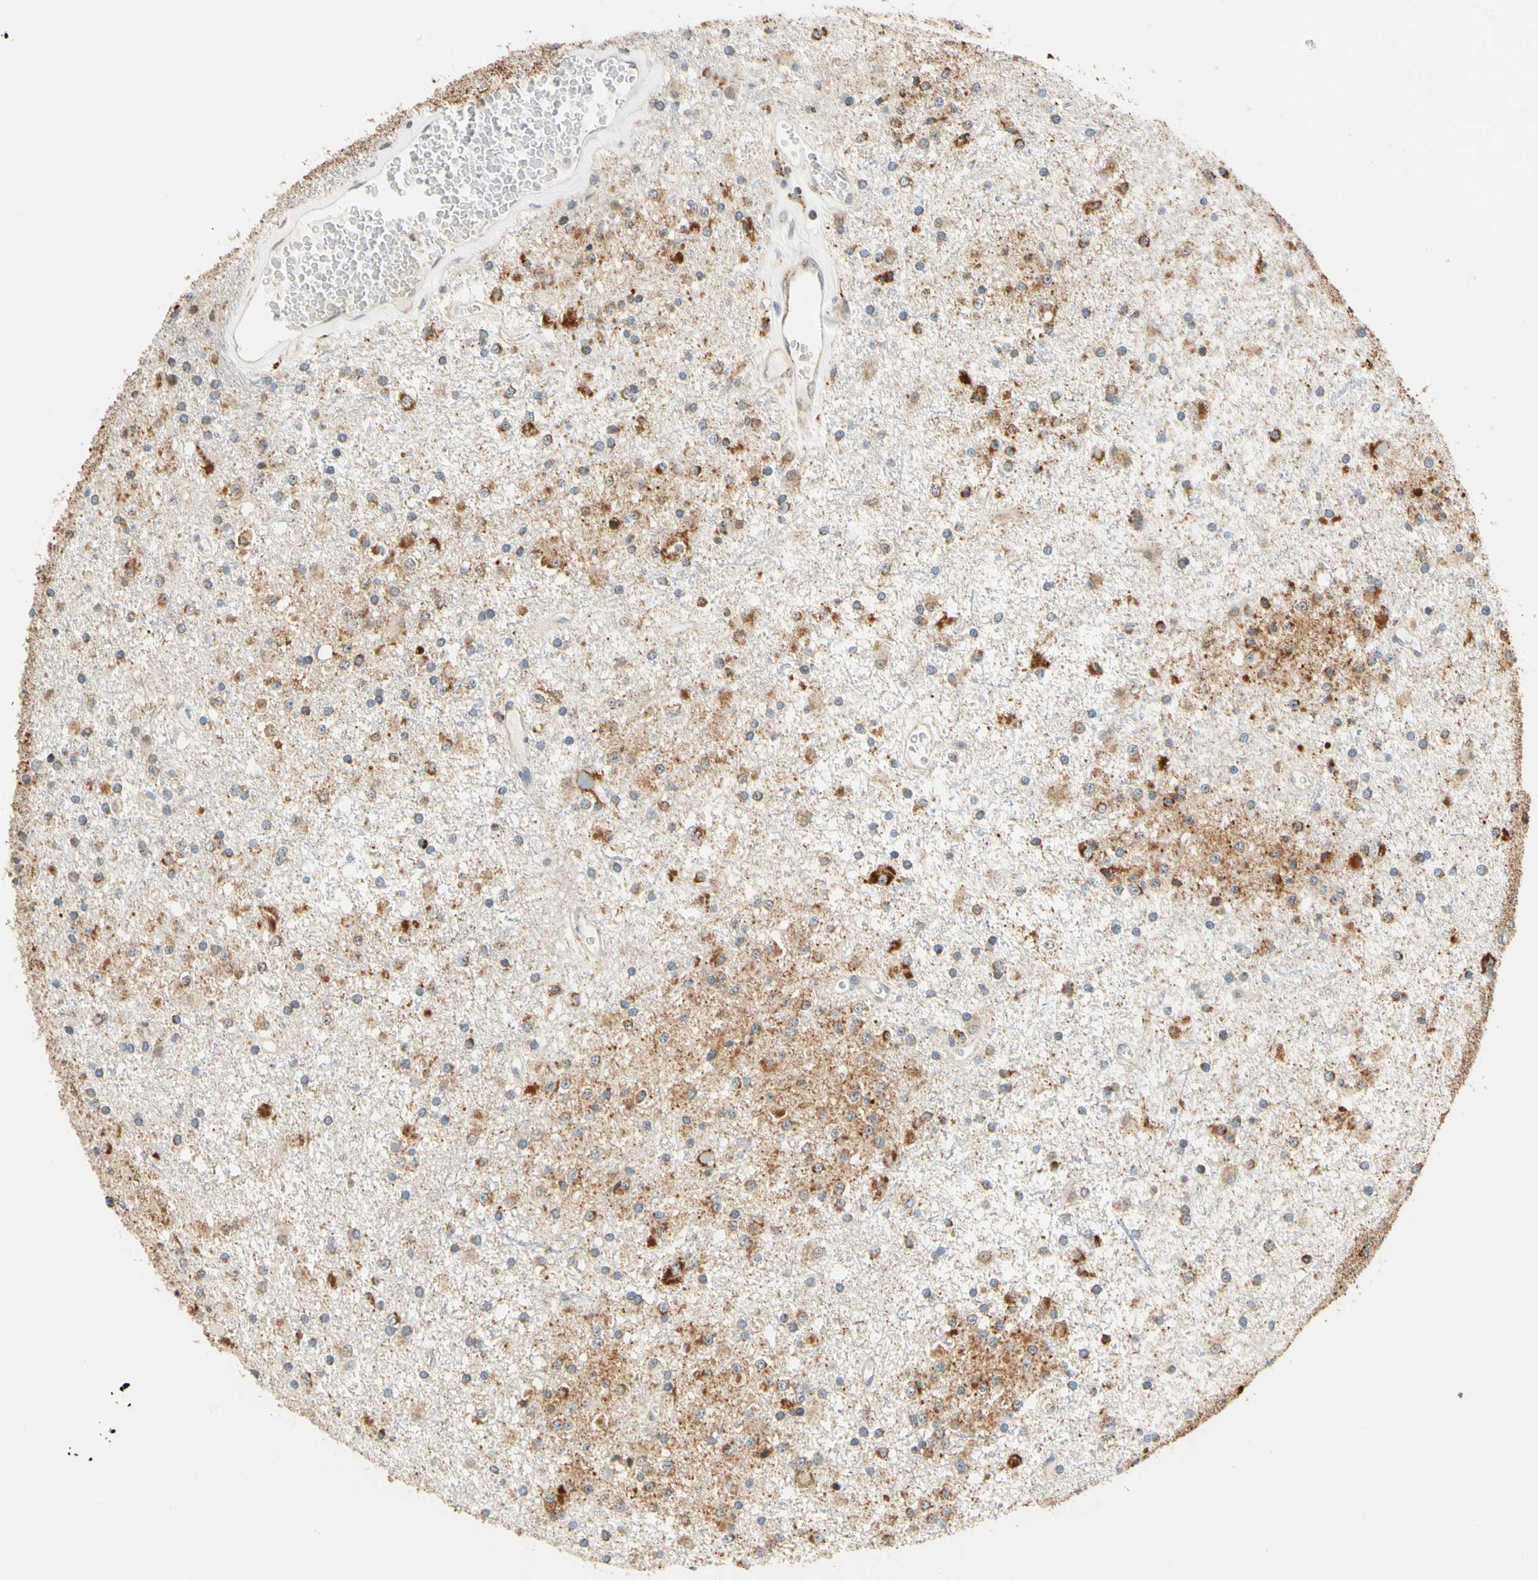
{"staining": {"intensity": "moderate", "quantity": "<25%", "location": "cytoplasmic/membranous"}, "tissue": "glioma", "cell_type": "Tumor cells", "image_type": "cancer", "snomed": [{"axis": "morphology", "description": "Glioma, malignant, Low grade"}, {"axis": "topography", "description": "Brain"}], "caption": "A high-resolution histopathology image shows IHC staining of malignant glioma (low-grade), which demonstrates moderate cytoplasmic/membranous staining in about <25% of tumor cells. (Stains: DAB in brown, nuclei in blue, Microscopy: brightfield microscopy at high magnification).", "gene": "SFXN3", "patient": {"sex": "male", "age": 58}}